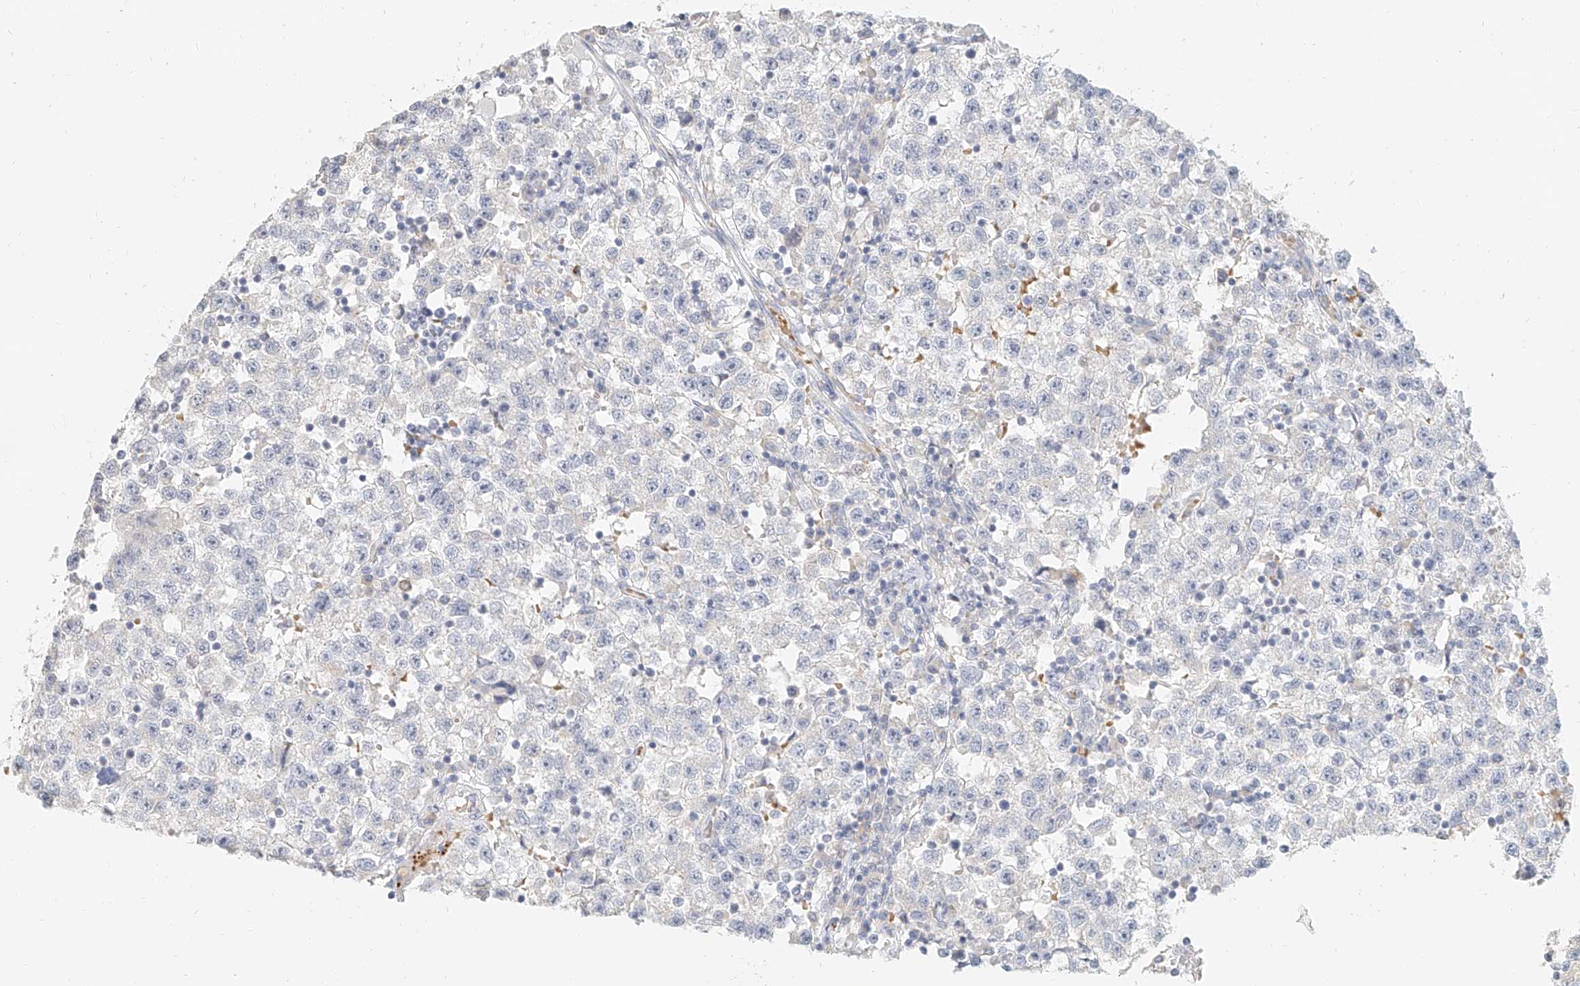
{"staining": {"intensity": "negative", "quantity": "none", "location": "none"}, "tissue": "testis cancer", "cell_type": "Tumor cells", "image_type": "cancer", "snomed": [{"axis": "morphology", "description": "Seminoma, NOS"}, {"axis": "topography", "description": "Testis"}], "caption": "The IHC micrograph has no significant positivity in tumor cells of seminoma (testis) tissue. (DAB (3,3'-diaminobenzidine) immunohistochemistry (IHC), high magnification).", "gene": "CXorf58", "patient": {"sex": "male", "age": 22}}